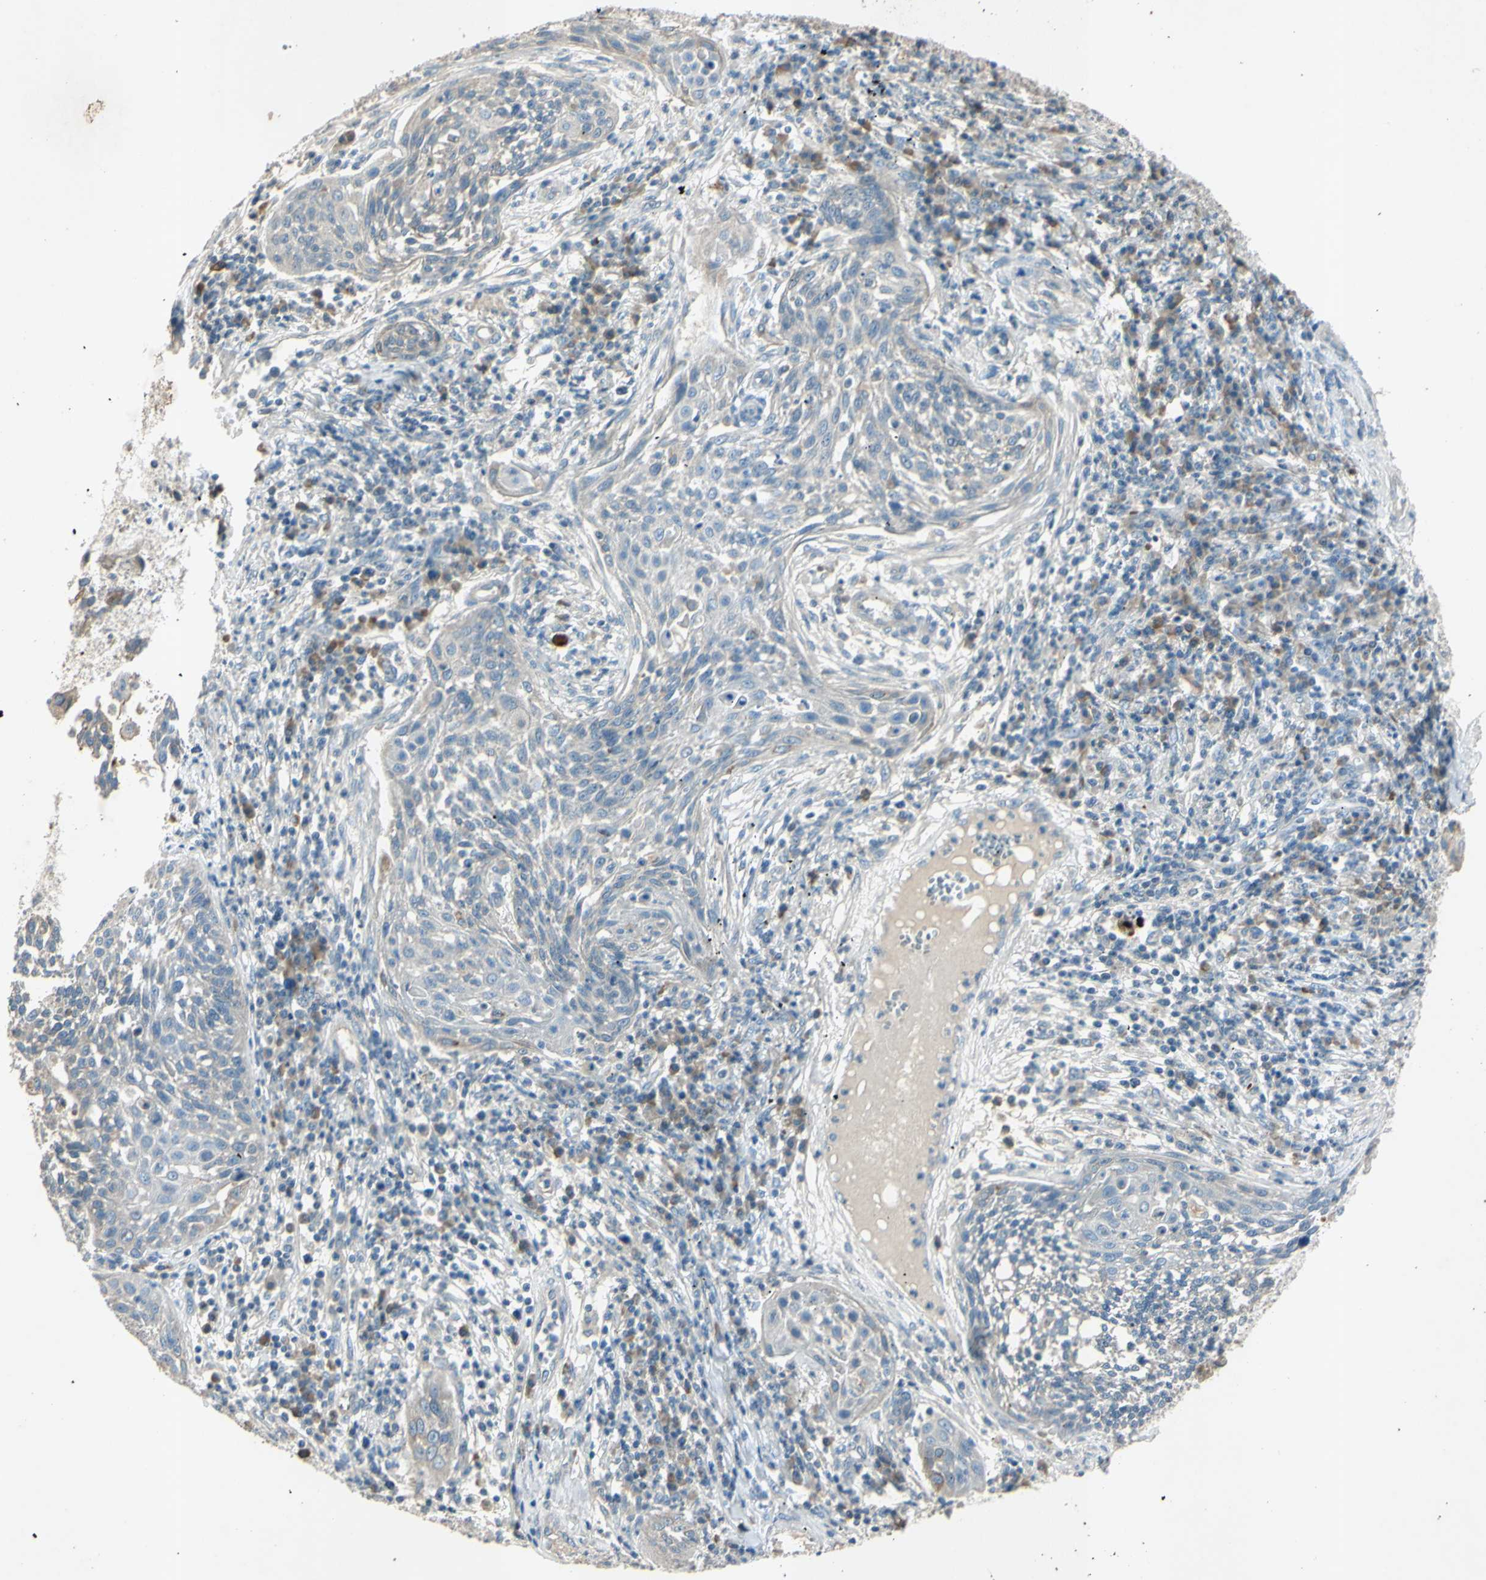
{"staining": {"intensity": "moderate", "quantity": "<25%", "location": "cytoplasmic/membranous"}, "tissue": "cervical cancer", "cell_type": "Tumor cells", "image_type": "cancer", "snomed": [{"axis": "morphology", "description": "Squamous cell carcinoma, NOS"}, {"axis": "topography", "description": "Cervix"}], "caption": "A brown stain highlights moderate cytoplasmic/membranous positivity of a protein in cervical cancer tumor cells.", "gene": "AATK", "patient": {"sex": "female", "age": 34}}